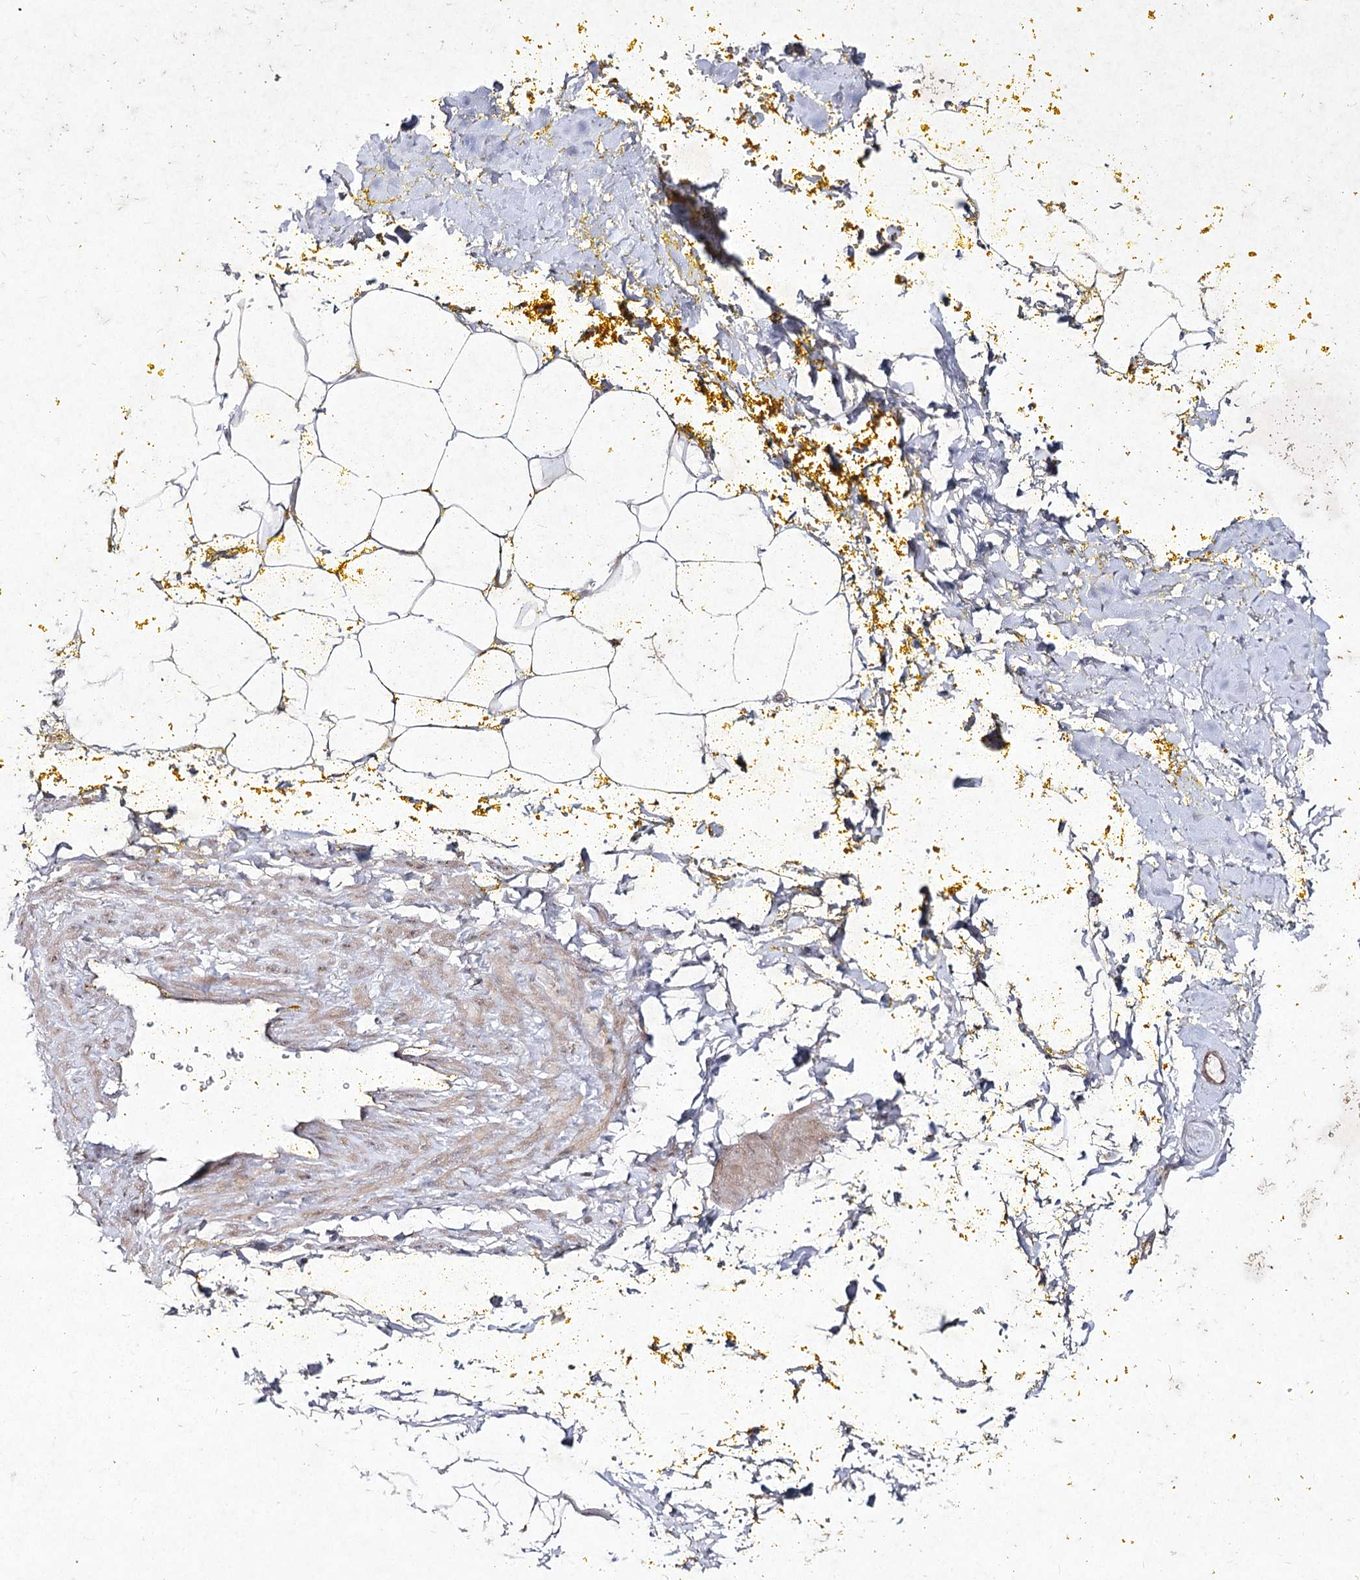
{"staining": {"intensity": "negative", "quantity": "none", "location": "none"}, "tissue": "adipose tissue", "cell_type": "Adipocytes", "image_type": "normal", "snomed": [{"axis": "morphology", "description": "Normal tissue, NOS"}, {"axis": "morphology", "description": "Adenocarcinoma, Low grade"}, {"axis": "topography", "description": "Prostate"}, {"axis": "topography", "description": "Peripheral nerve tissue"}], "caption": "Immunohistochemistry (IHC) histopathology image of normal human adipose tissue stained for a protein (brown), which displays no staining in adipocytes.", "gene": "CIB2", "patient": {"sex": "male", "age": 63}}